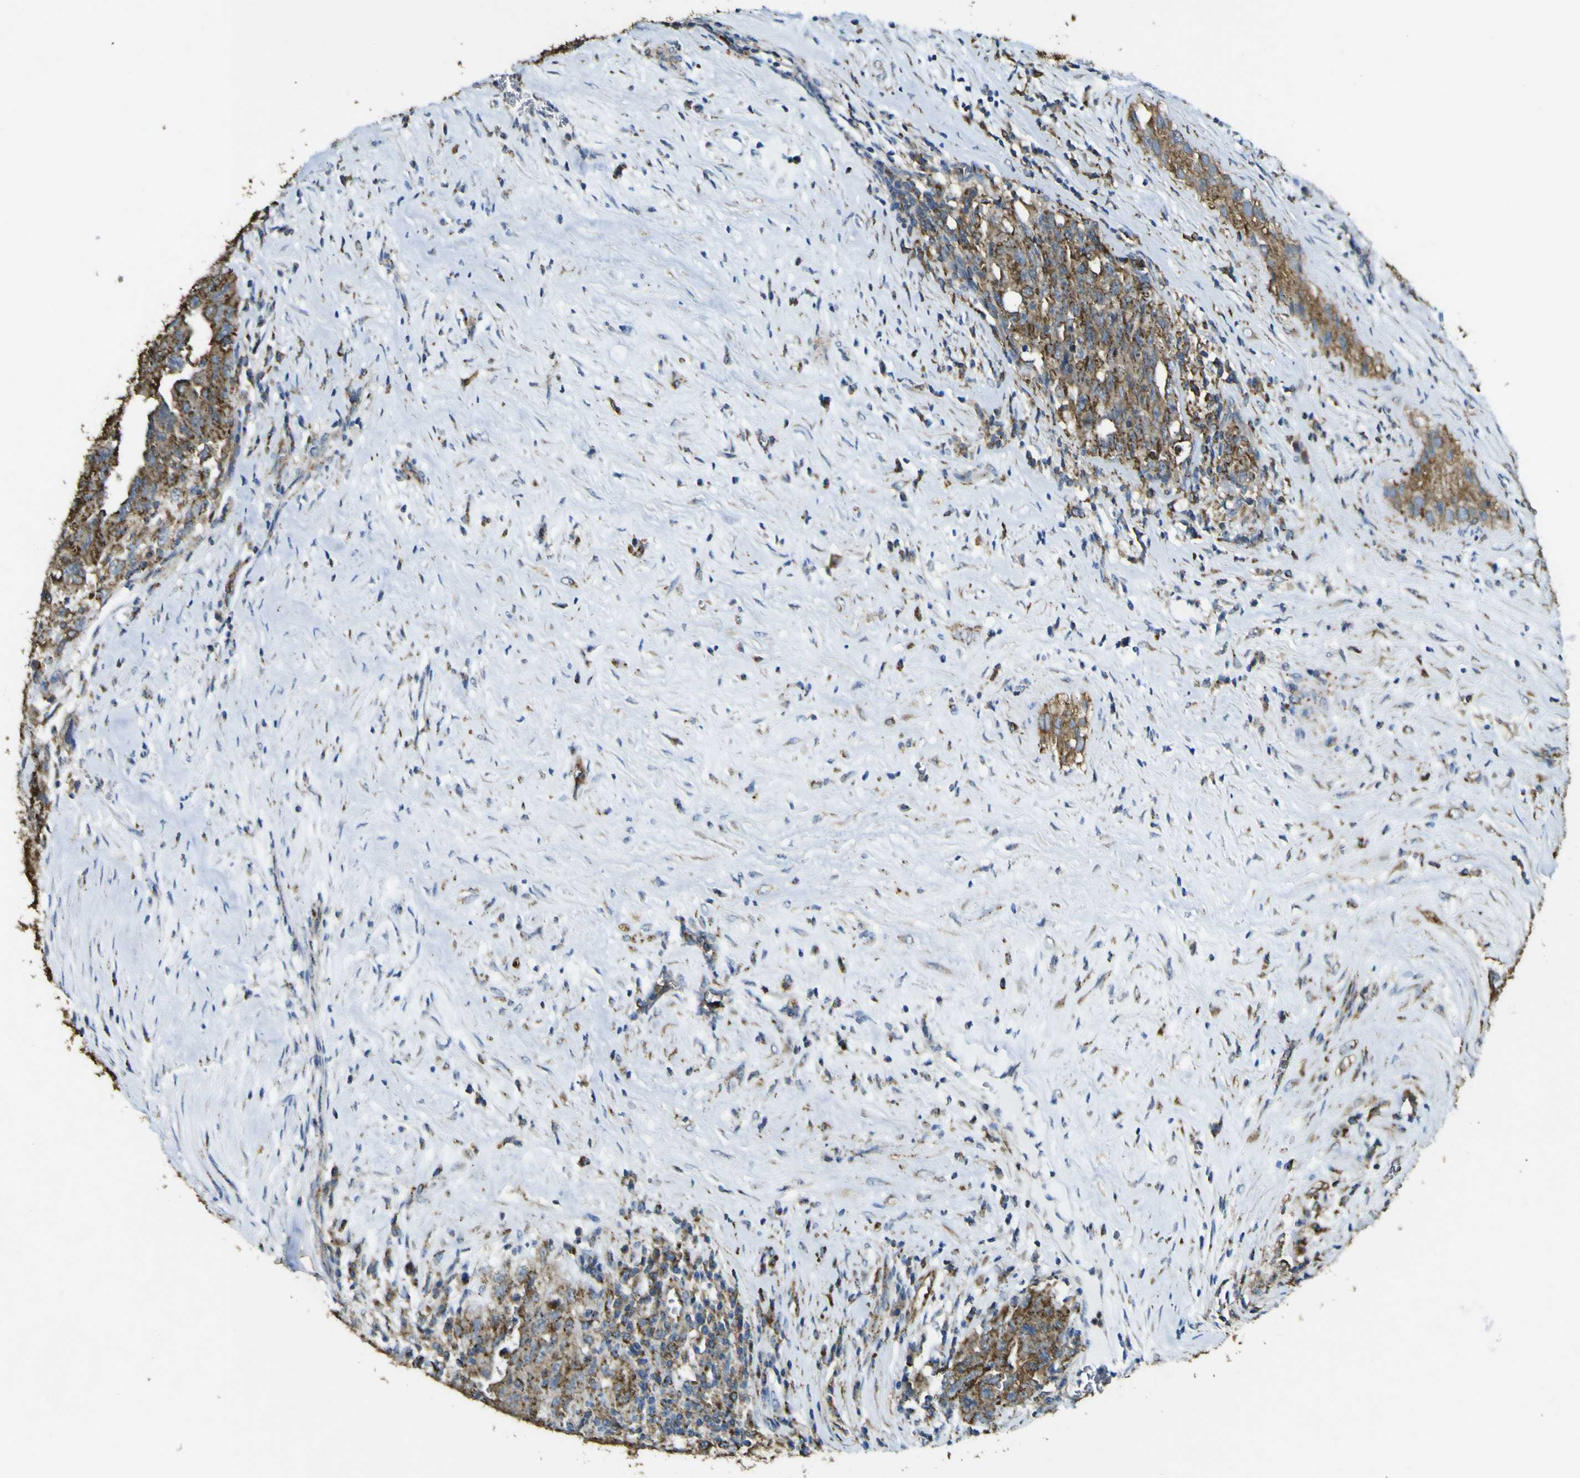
{"staining": {"intensity": "strong", "quantity": ">75%", "location": "cytoplasmic/membranous"}, "tissue": "testis cancer", "cell_type": "Tumor cells", "image_type": "cancer", "snomed": [{"axis": "morphology", "description": "Carcinoma, Embryonal, NOS"}, {"axis": "topography", "description": "Testis"}], "caption": "A high-resolution micrograph shows immunohistochemistry (IHC) staining of embryonal carcinoma (testis), which exhibits strong cytoplasmic/membranous staining in approximately >75% of tumor cells.", "gene": "ACSL3", "patient": {"sex": "male", "age": 28}}